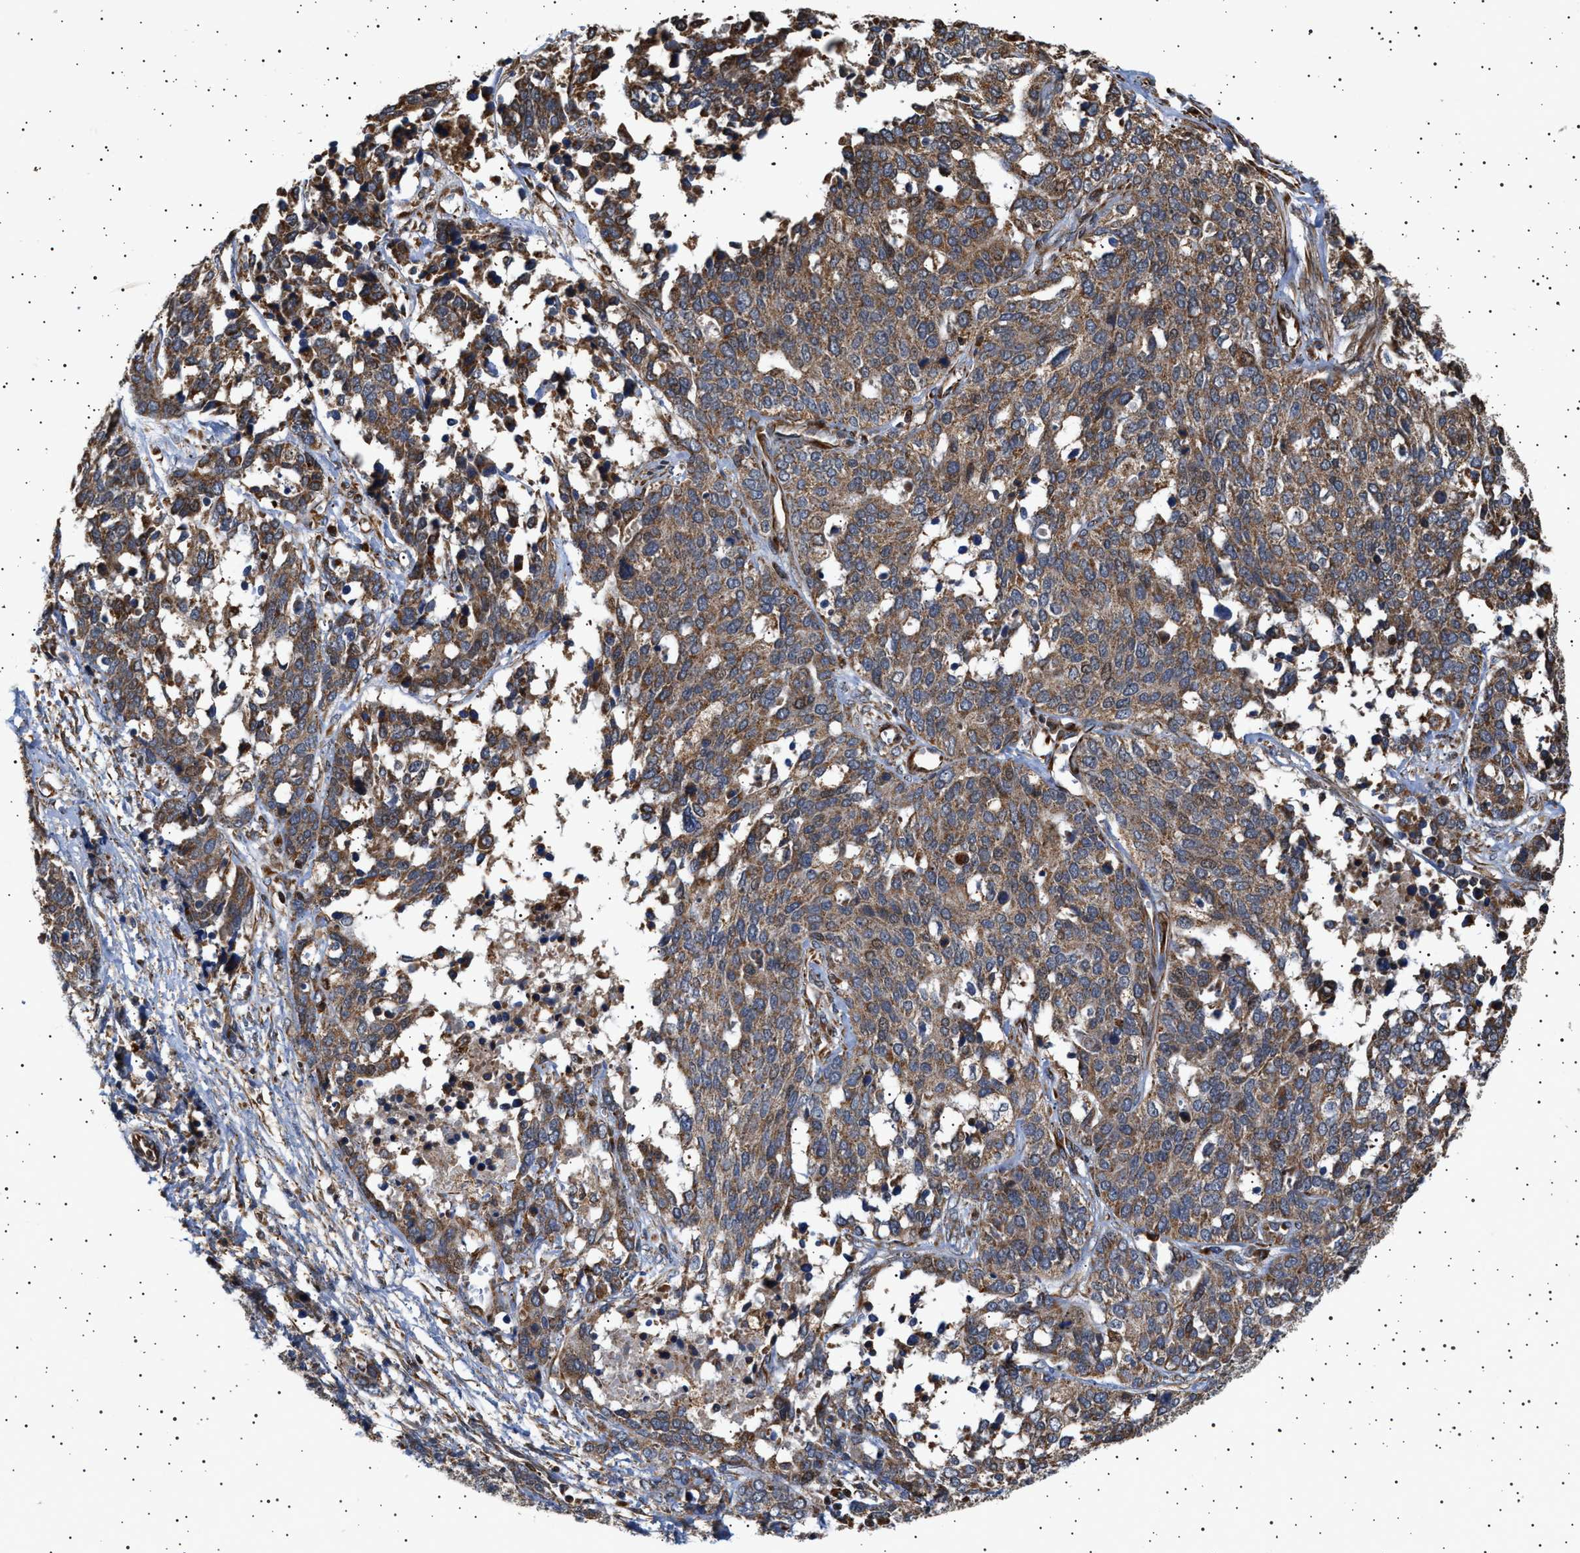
{"staining": {"intensity": "moderate", "quantity": ">75%", "location": "cytoplasmic/membranous"}, "tissue": "ovarian cancer", "cell_type": "Tumor cells", "image_type": "cancer", "snomed": [{"axis": "morphology", "description": "Cystadenocarcinoma, serous, NOS"}, {"axis": "topography", "description": "Ovary"}], "caption": "Protein expression analysis of human ovarian serous cystadenocarcinoma reveals moderate cytoplasmic/membranous expression in about >75% of tumor cells. (IHC, brightfield microscopy, high magnification).", "gene": "TRUB2", "patient": {"sex": "female", "age": 44}}